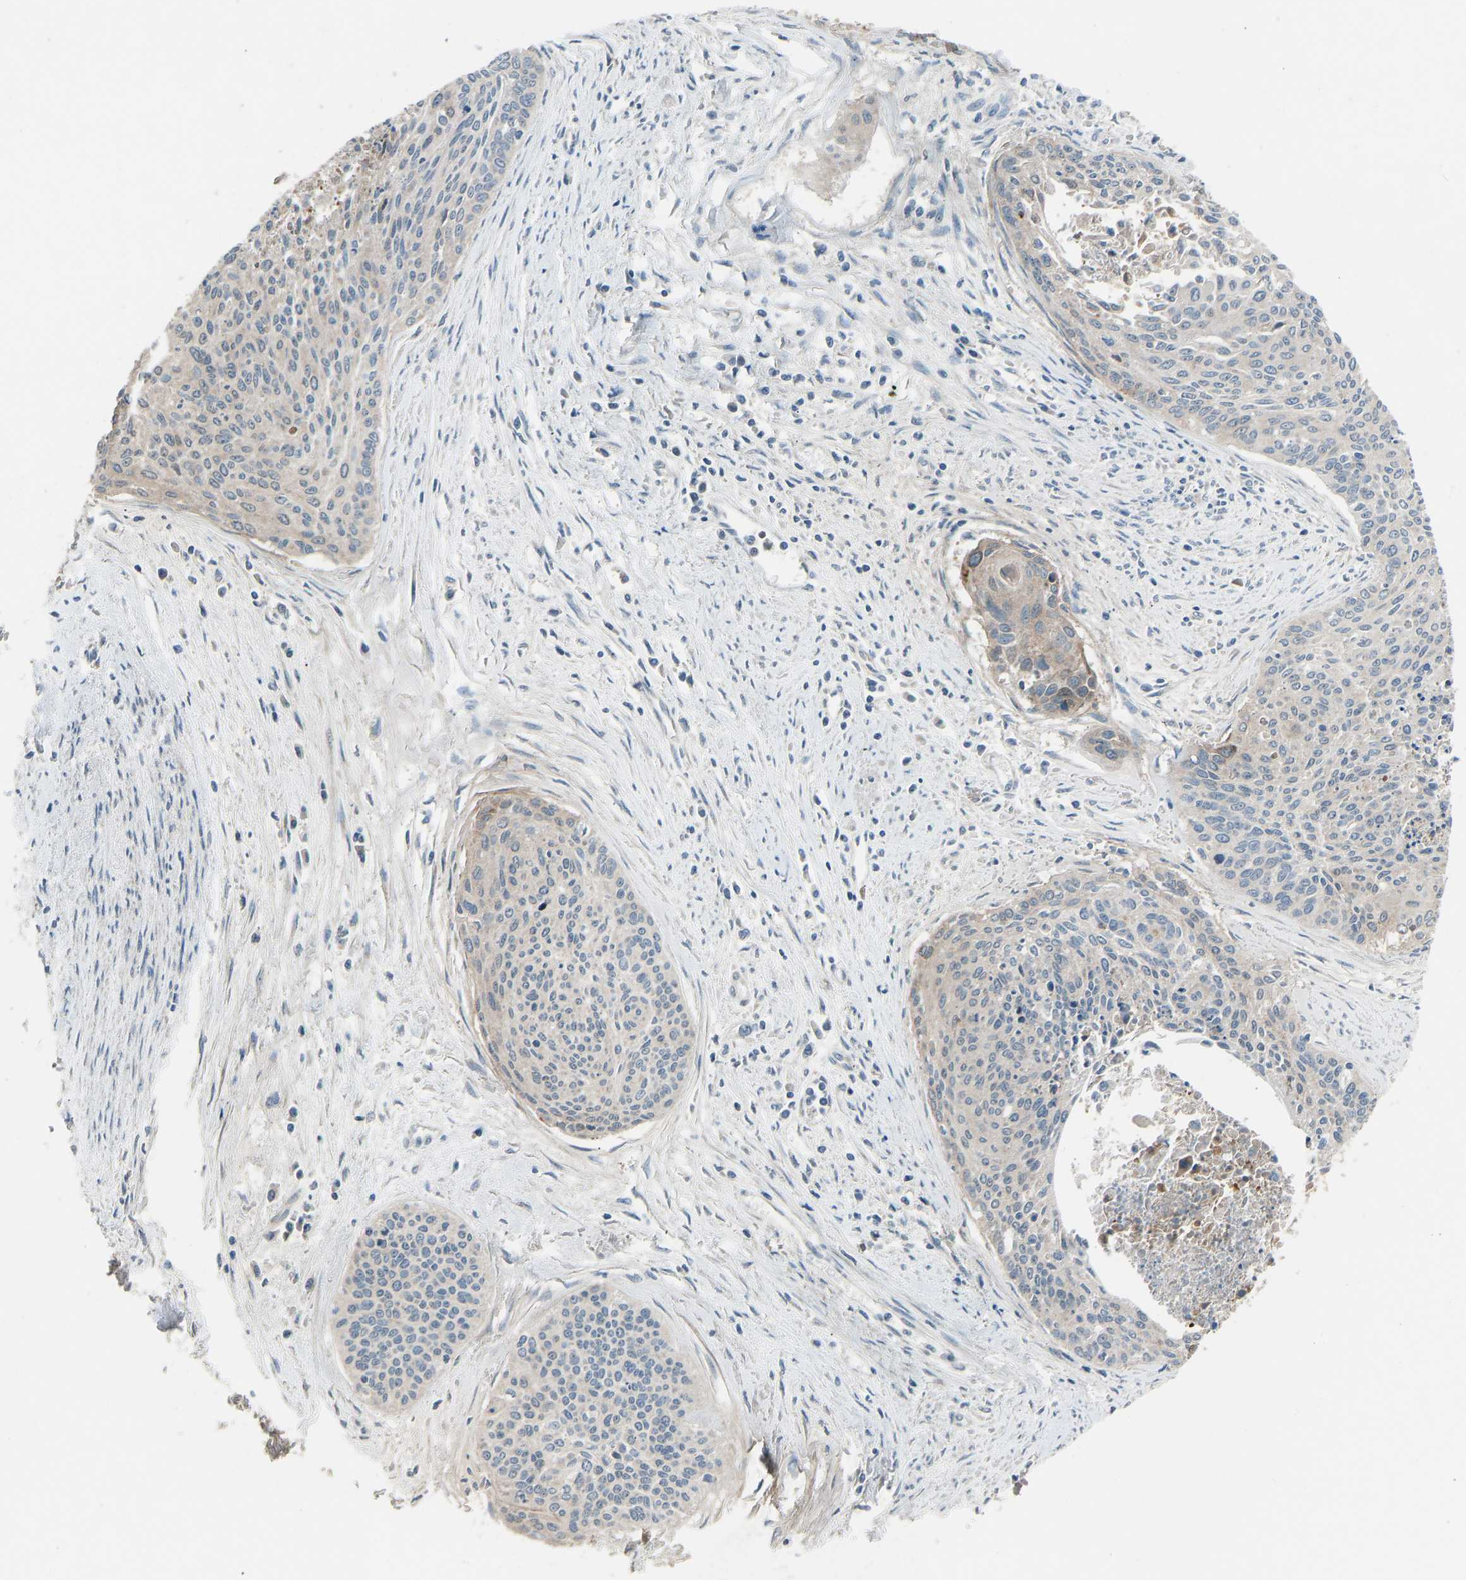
{"staining": {"intensity": "weak", "quantity": "25%-75%", "location": "cytoplasmic/membranous"}, "tissue": "cervical cancer", "cell_type": "Tumor cells", "image_type": "cancer", "snomed": [{"axis": "morphology", "description": "Squamous cell carcinoma, NOS"}, {"axis": "topography", "description": "Cervix"}], "caption": "Immunohistochemistry image of cervical squamous cell carcinoma stained for a protein (brown), which displays low levels of weak cytoplasmic/membranous expression in about 25%-75% of tumor cells.", "gene": "TGFBR3", "patient": {"sex": "female", "age": 55}}